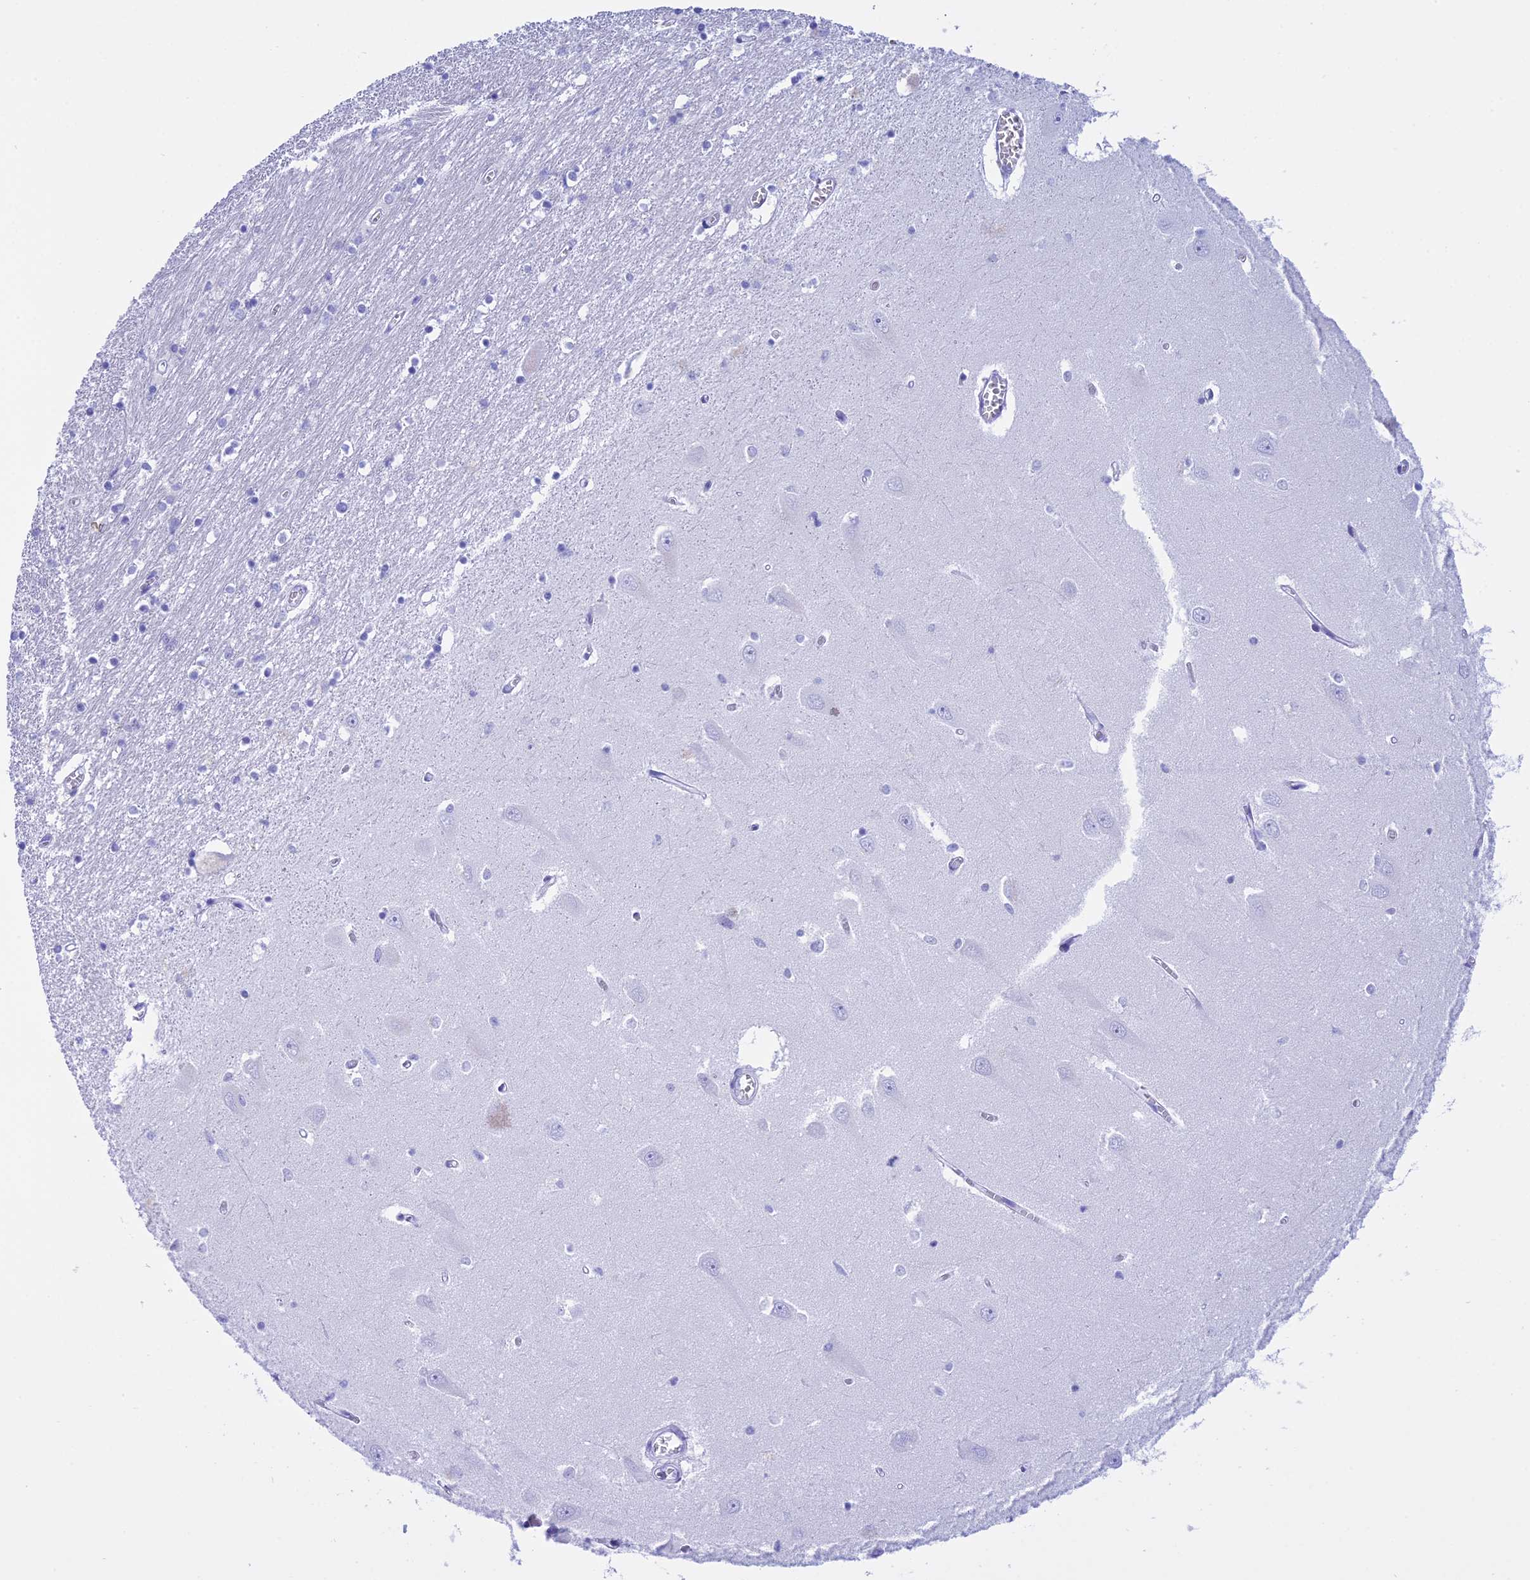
{"staining": {"intensity": "negative", "quantity": "none", "location": "none"}, "tissue": "hippocampus", "cell_type": "Glial cells", "image_type": "normal", "snomed": [{"axis": "morphology", "description": "Normal tissue, NOS"}, {"axis": "topography", "description": "Hippocampus"}], "caption": "Immunohistochemical staining of normal hippocampus displays no significant positivity in glial cells. (Stains: DAB IHC with hematoxylin counter stain, Microscopy: brightfield microscopy at high magnification).", "gene": "BRI3", "patient": {"sex": "male", "age": 70}}